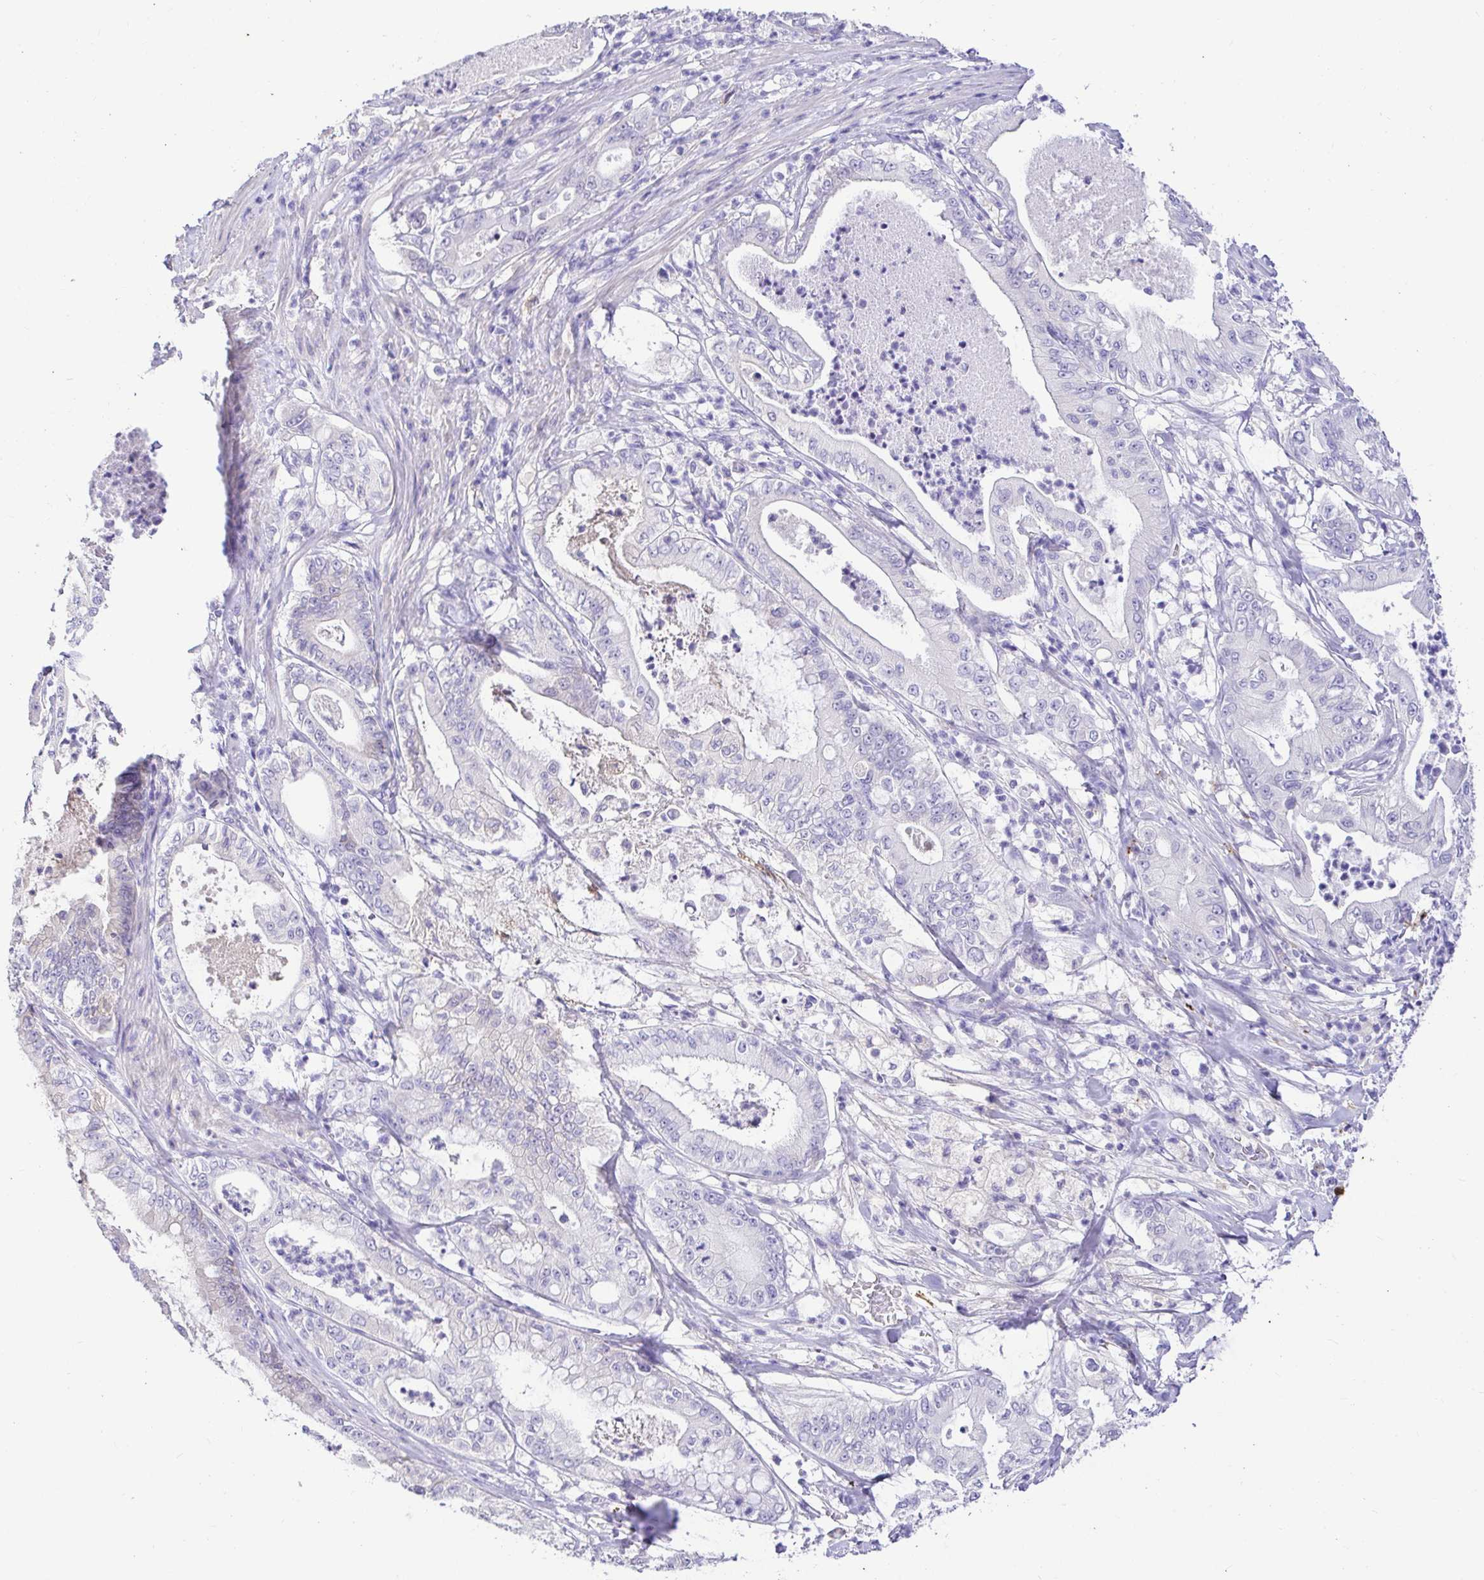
{"staining": {"intensity": "negative", "quantity": "none", "location": "none"}, "tissue": "pancreatic cancer", "cell_type": "Tumor cells", "image_type": "cancer", "snomed": [{"axis": "morphology", "description": "Adenocarcinoma, NOS"}, {"axis": "topography", "description": "Pancreas"}], "caption": "A high-resolution micrograph shows IHC staining of pancreatic cancer (adenocarcinoma), which displays no significant staining in tumor cells. (DAB (3,3'-diaminobenzidine) IHC, high magnification).", "gene": "CDO1", "patient": {"sex": "male", "age": 71}}